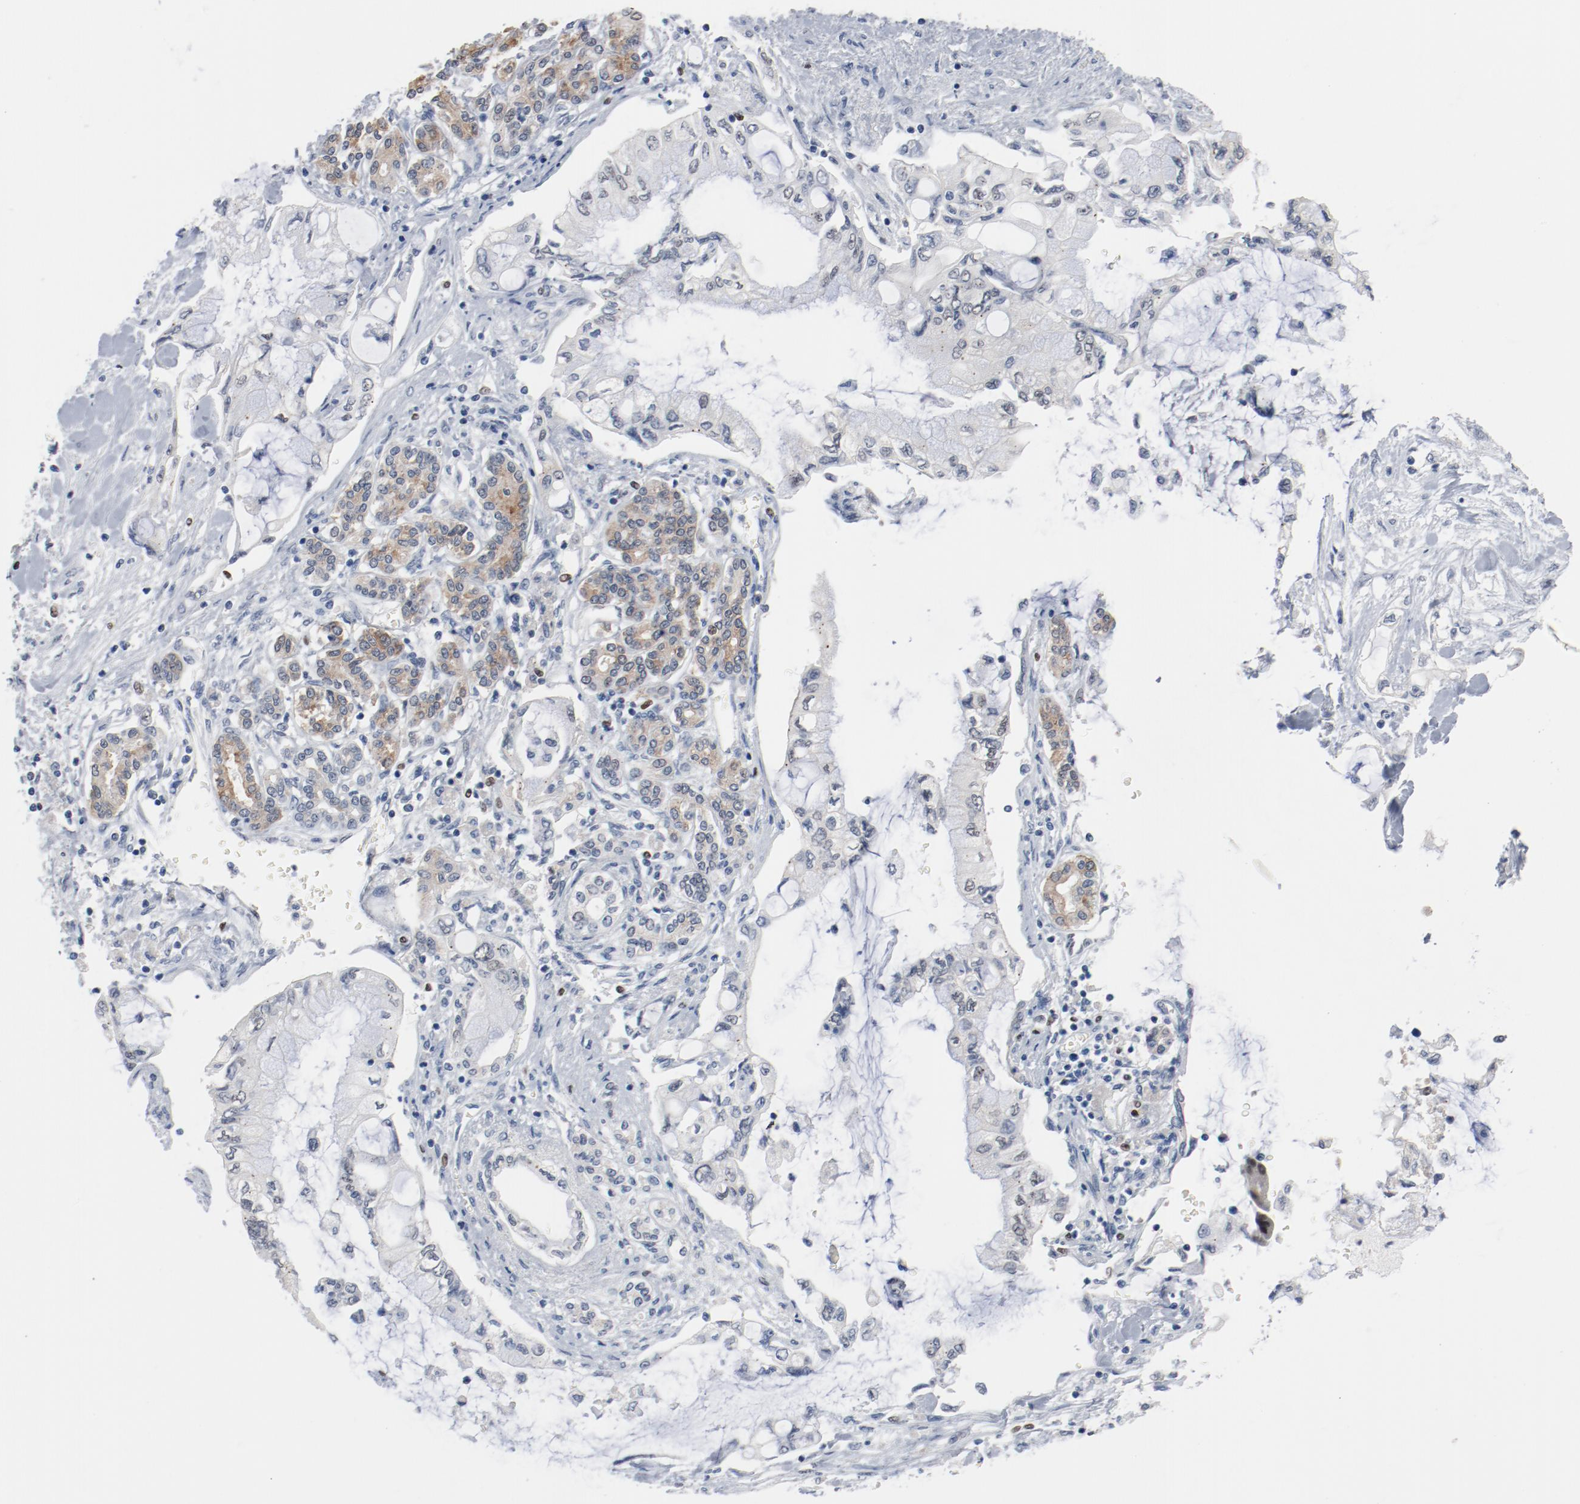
{"staining": {"intensity": "negative", "quantity": "none", "location": "none"}, "tissue": "pancreatic cancer", "cell_type": "Tumor cells", "image_type": "cancer", "snomed": [{"axis": "morphology", "description": "Adenocarcinoma, NOS"}, {"axis": "topography", "description": "Pancreas"}], "caption": "Immunohistochemistry micrograph of neoplastic tissue: pancreatic adenocarcinoma stained with DAB exhibits no significant protein staining in tumor cells.", "gene": "FOXP1", "patient": {"sex": "female", "age": 70}}